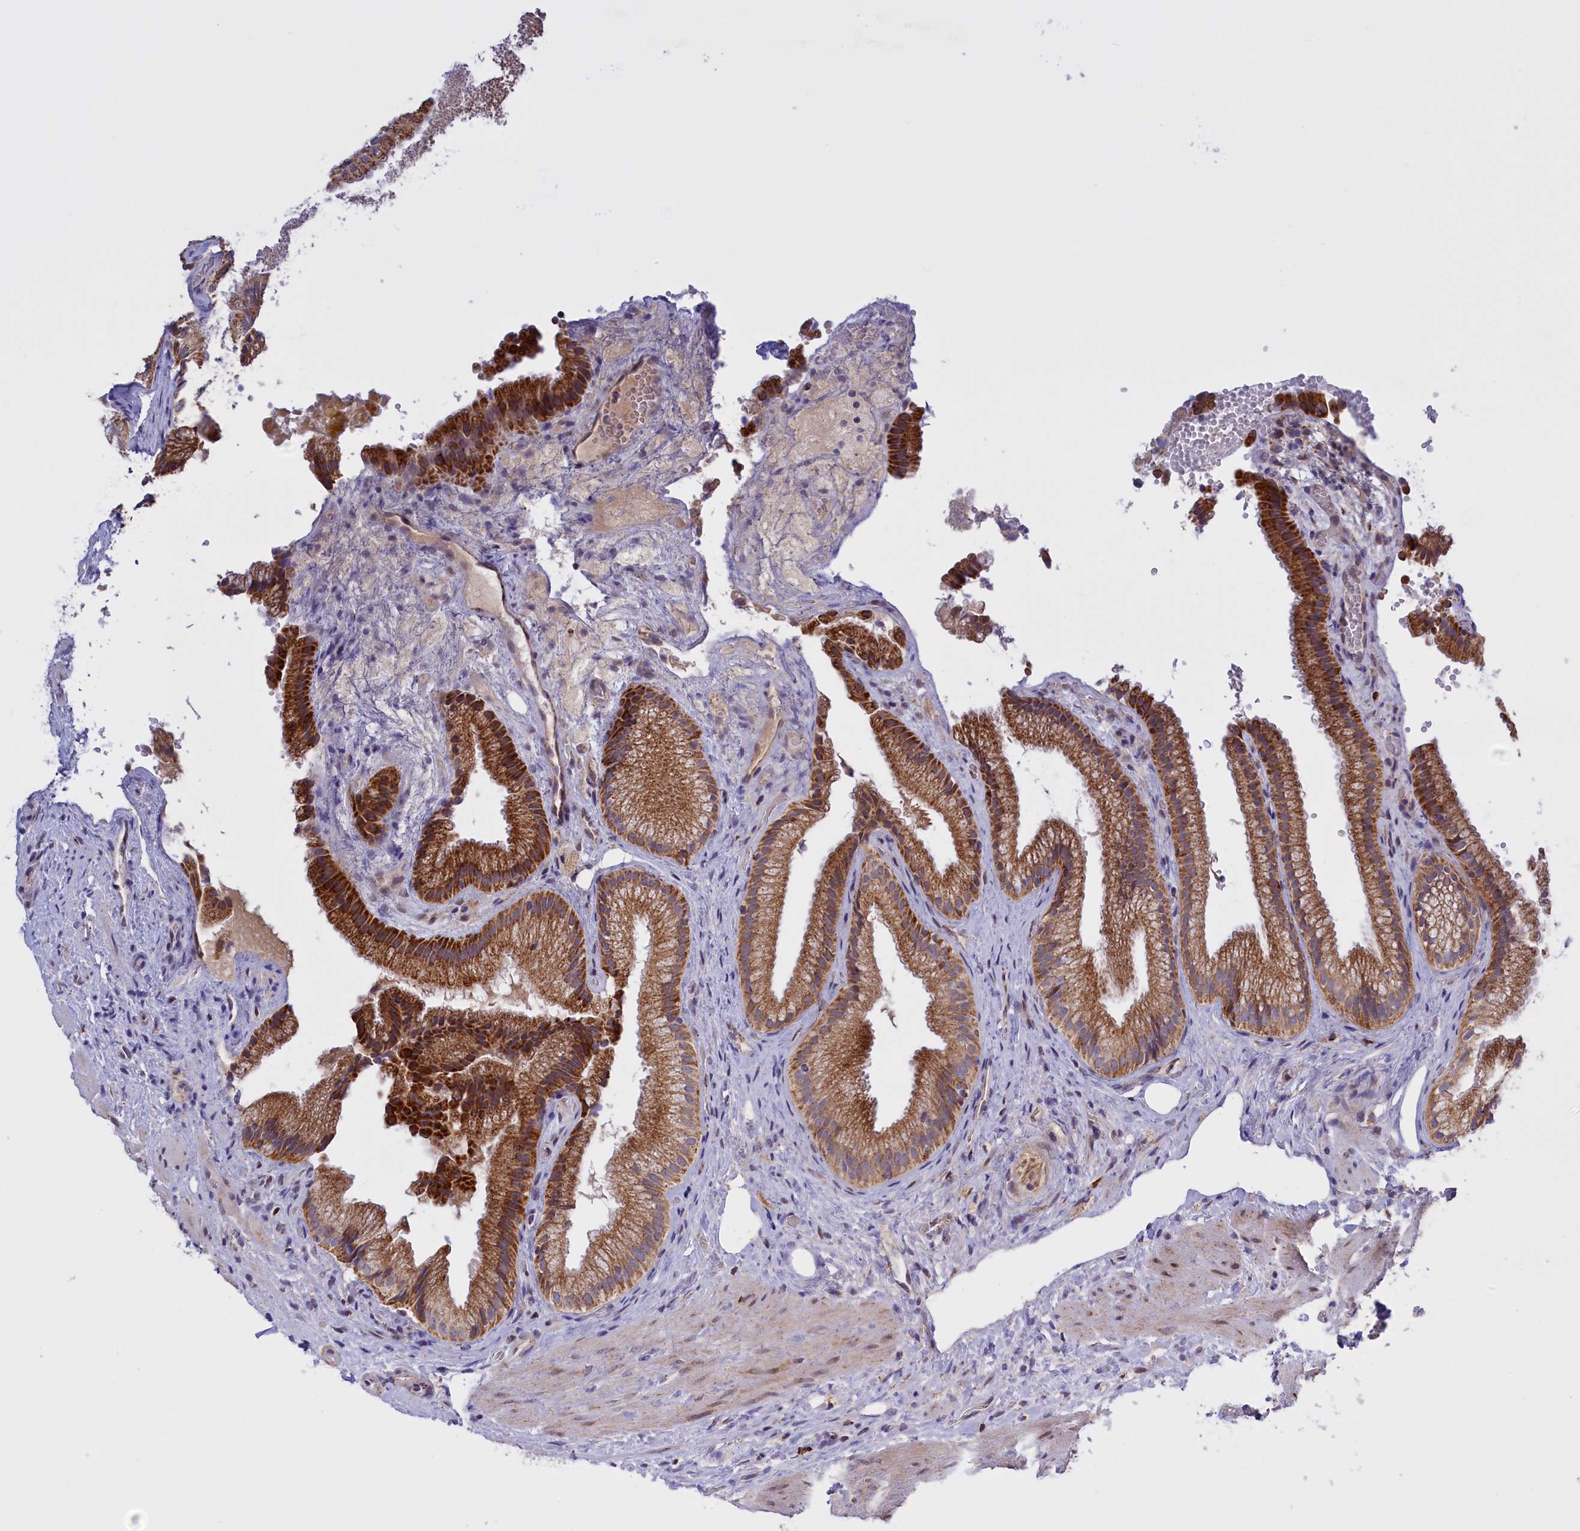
{"staining": {"intensity": "moderate", "quantity": ">75%", "location": "cytoplasmic/membranous"}, "tissue": "gallbladder", "cell_type": "Glandular cells", "image_type": "normal", "snomed": [{"axis": "morphology", "description": "Normal tissue, NOS"}, {"axis": "morphology", "description": "Inflammation, NOS"}, {"axis": "topography", "description": "Gallbladder"}], "caption": "Immunohistochemical staining of unremarkable gallbladder displays medium levels of moderate cytoplasmic/membranous expression in about >75% of glandular cells.", "gene": "FAM149B1", "patient": {"sex": "male", "age": 51}}